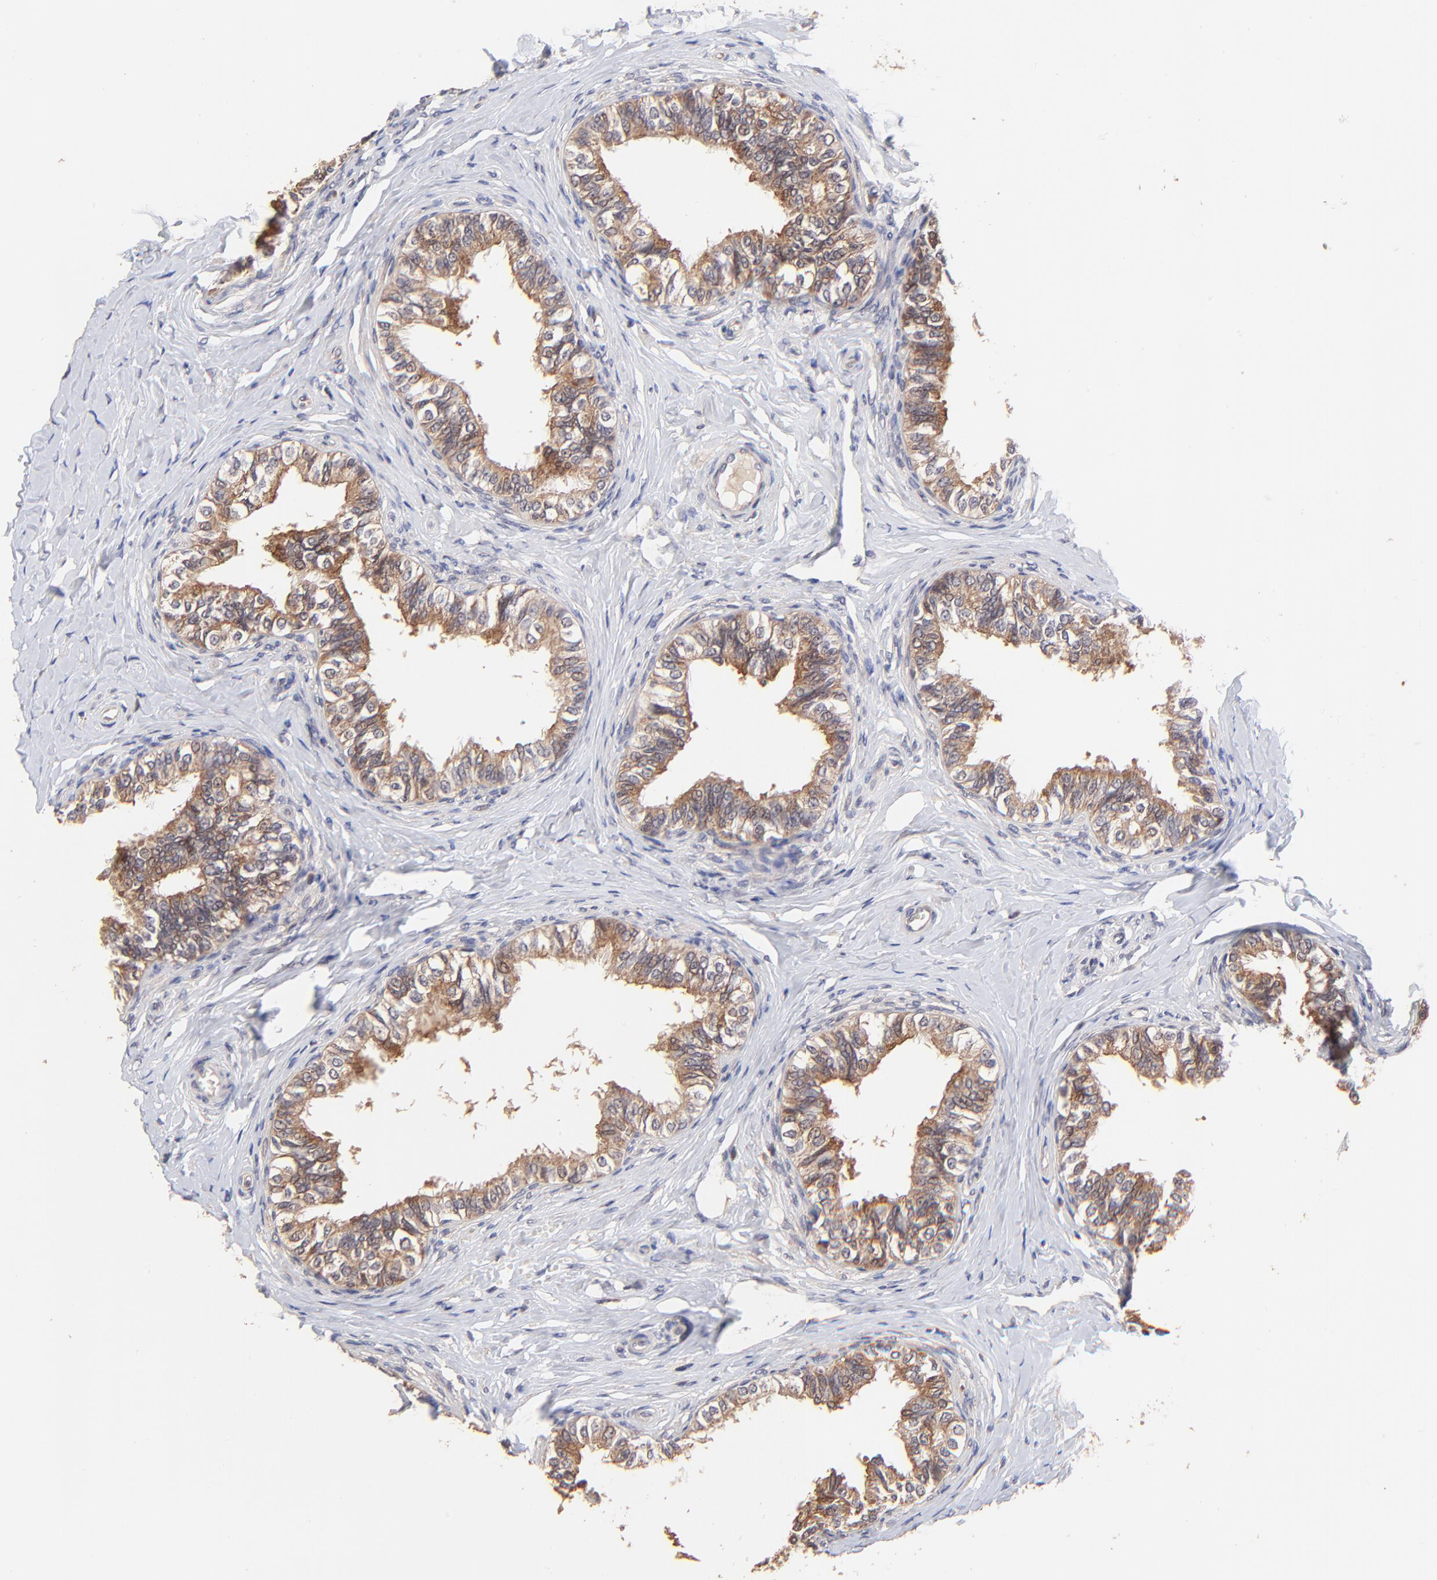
{"staining": {"intensity": "moderate", "quantity": ">75%", "location": "cytoplasmic/membranous"}, "tissue": "epididymis", "cell_type": "Glandular cells", "image_type": "normal", "snomed": [{"axis": "morphology", "description": "Normal tissue, NOS"}, {"axis": "topography", "description": "Soft tissue"}, {"axis": "topography", "description": "Epididymis"}], "caption": "Moderate cytoplasmic/membranous staining is appreciated in about >75% of glandular cells in normal epididymis.", "gene": "BAIAP2L2", "patient": {"sex": "male", "age": 26}}